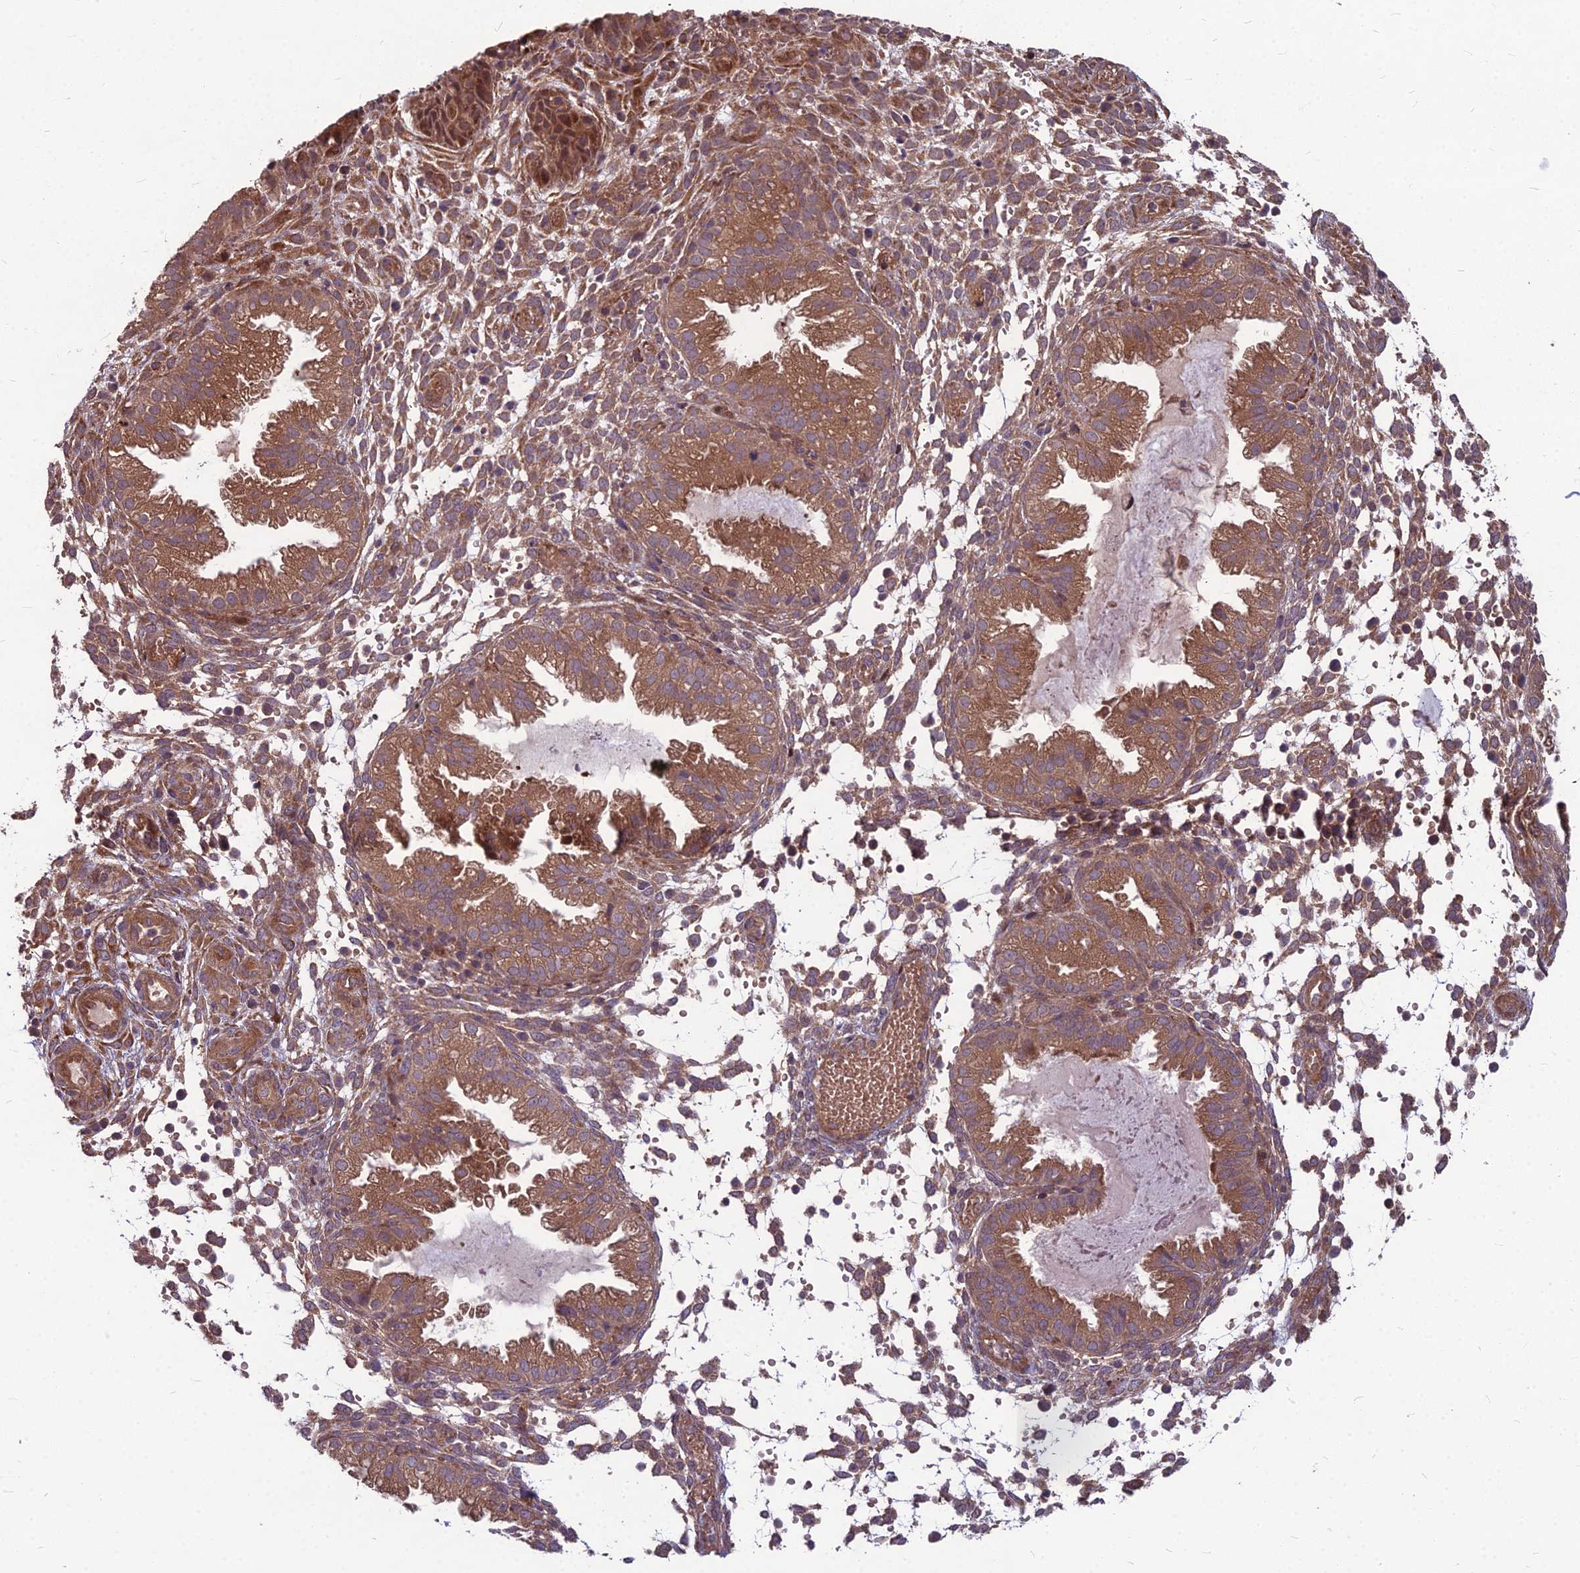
{"staining": {"intensity": "moderate", "quantity": ">75%", "location": "cytoplasmic/membranous"}, "tissue": "endometrium", "cell_type": "Cells in endometrial stroma", "image_type": "normal", "snomed": [{"axis": "morphology", "description": "Normal tissue, NOS"}, {"axis": "topography", "description": "Endometrium"}], "caption": "Immunohistochemical staining of benign human endometrium demonstrates >75% levels of moderate cytoplasmic/membranous protein positivity in approximately >75% of cells in endometrial stroma.", "gene": "MFSD8", "patient": {"sex": "female", "age": 33}}